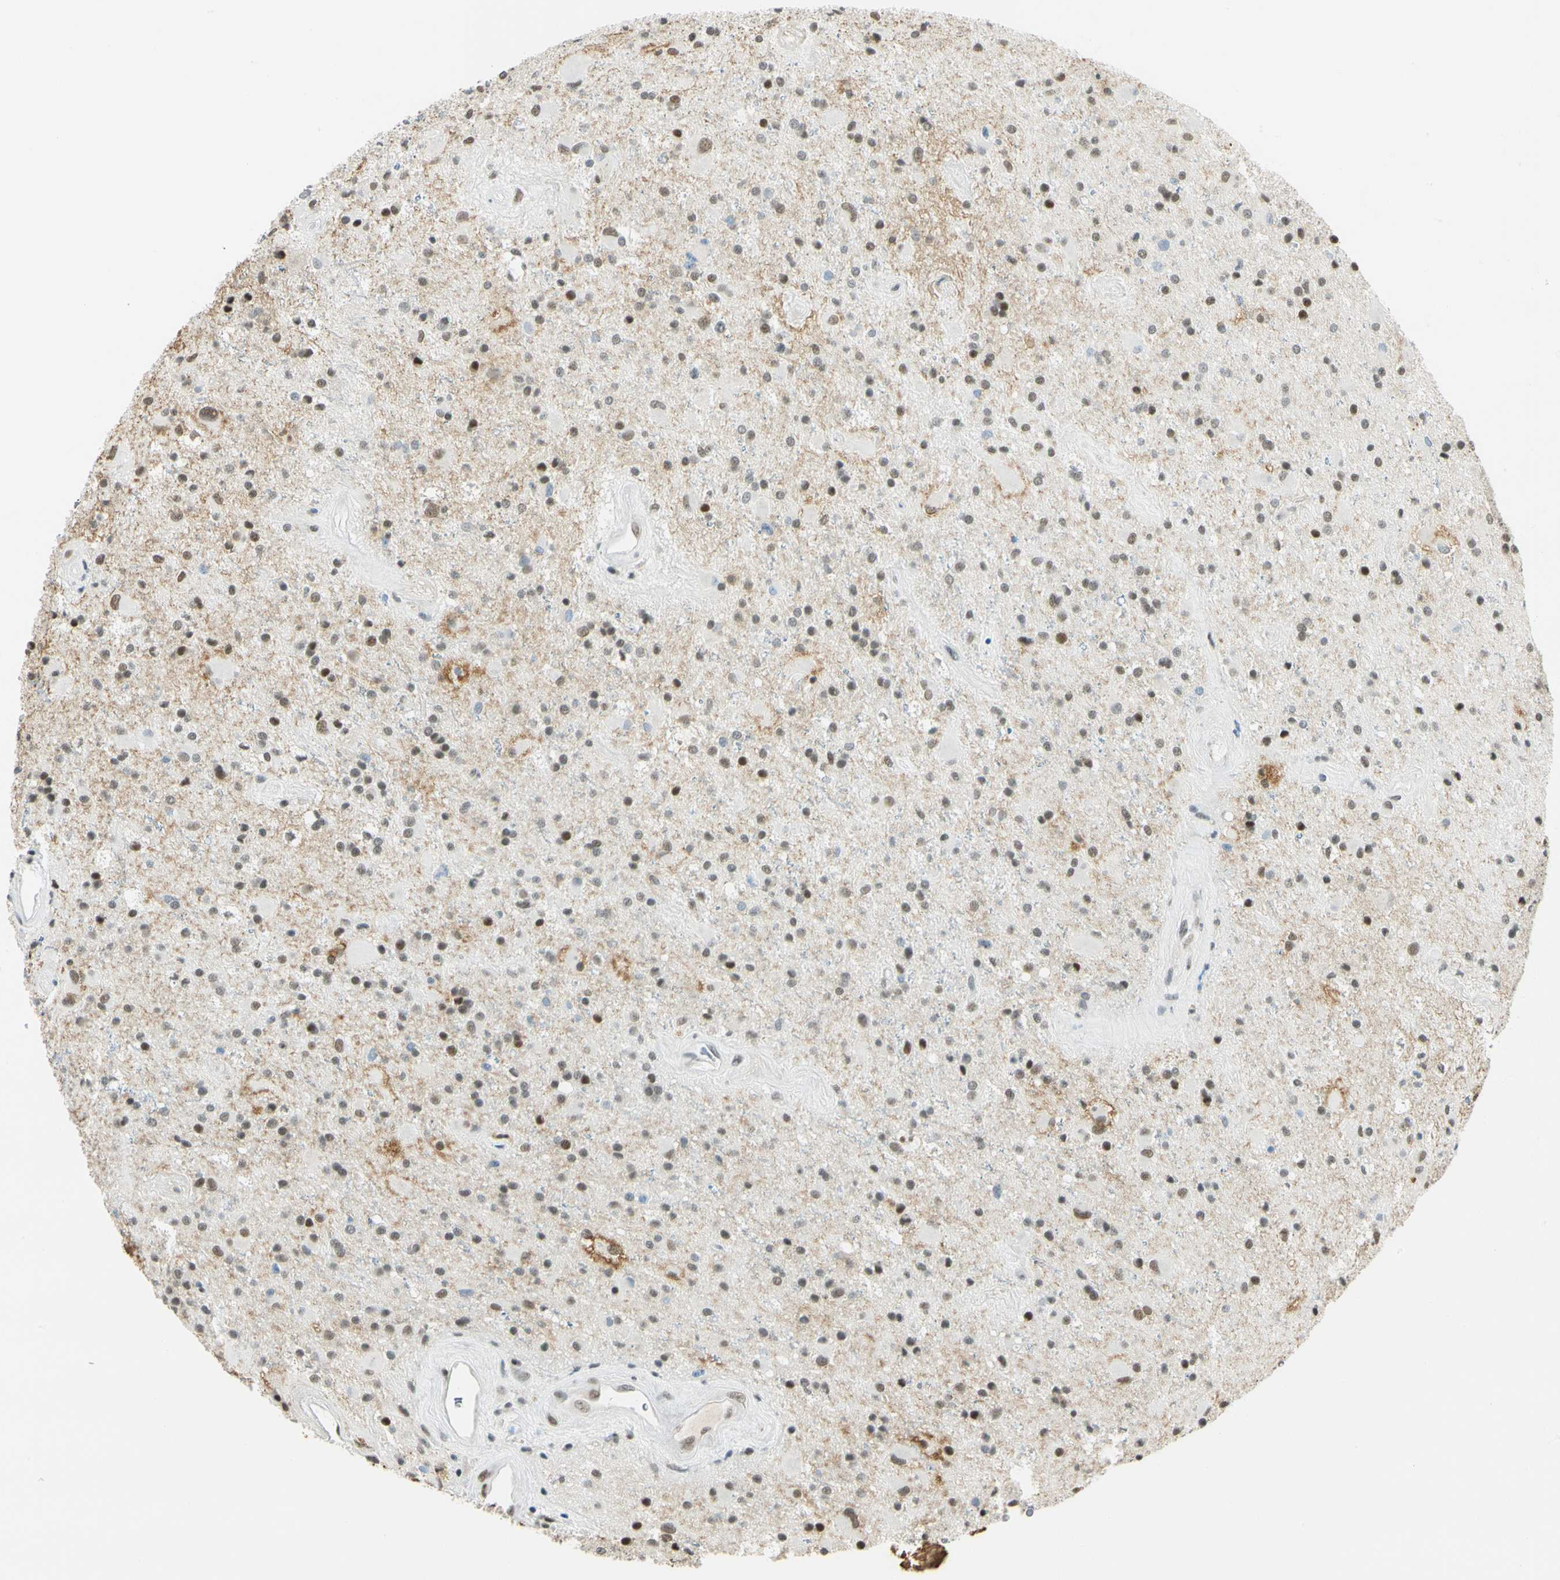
{"staining": {"intensity": "moderate", "quantity": "25%-75%", "location": "nuclear"}, "tissue": "glioma", "cell_type": "Tumor cells", "image_type": "cancer", "snomed": [{"axis": "morphology", "description": "Glioma, malignant, Low grade"}, {"axis": "topography", "description": "Brain"}], "caption": "The immunohistochemical stain labels moderate nuclear staining in tumor cells of malignant glioma (low-grade) tissue. Immunohistochemistry stains the protein of interest in brown and the nuclei are stained blue.", "gene": "NELFE", "patient": {"sex": "male", "age": 58}}